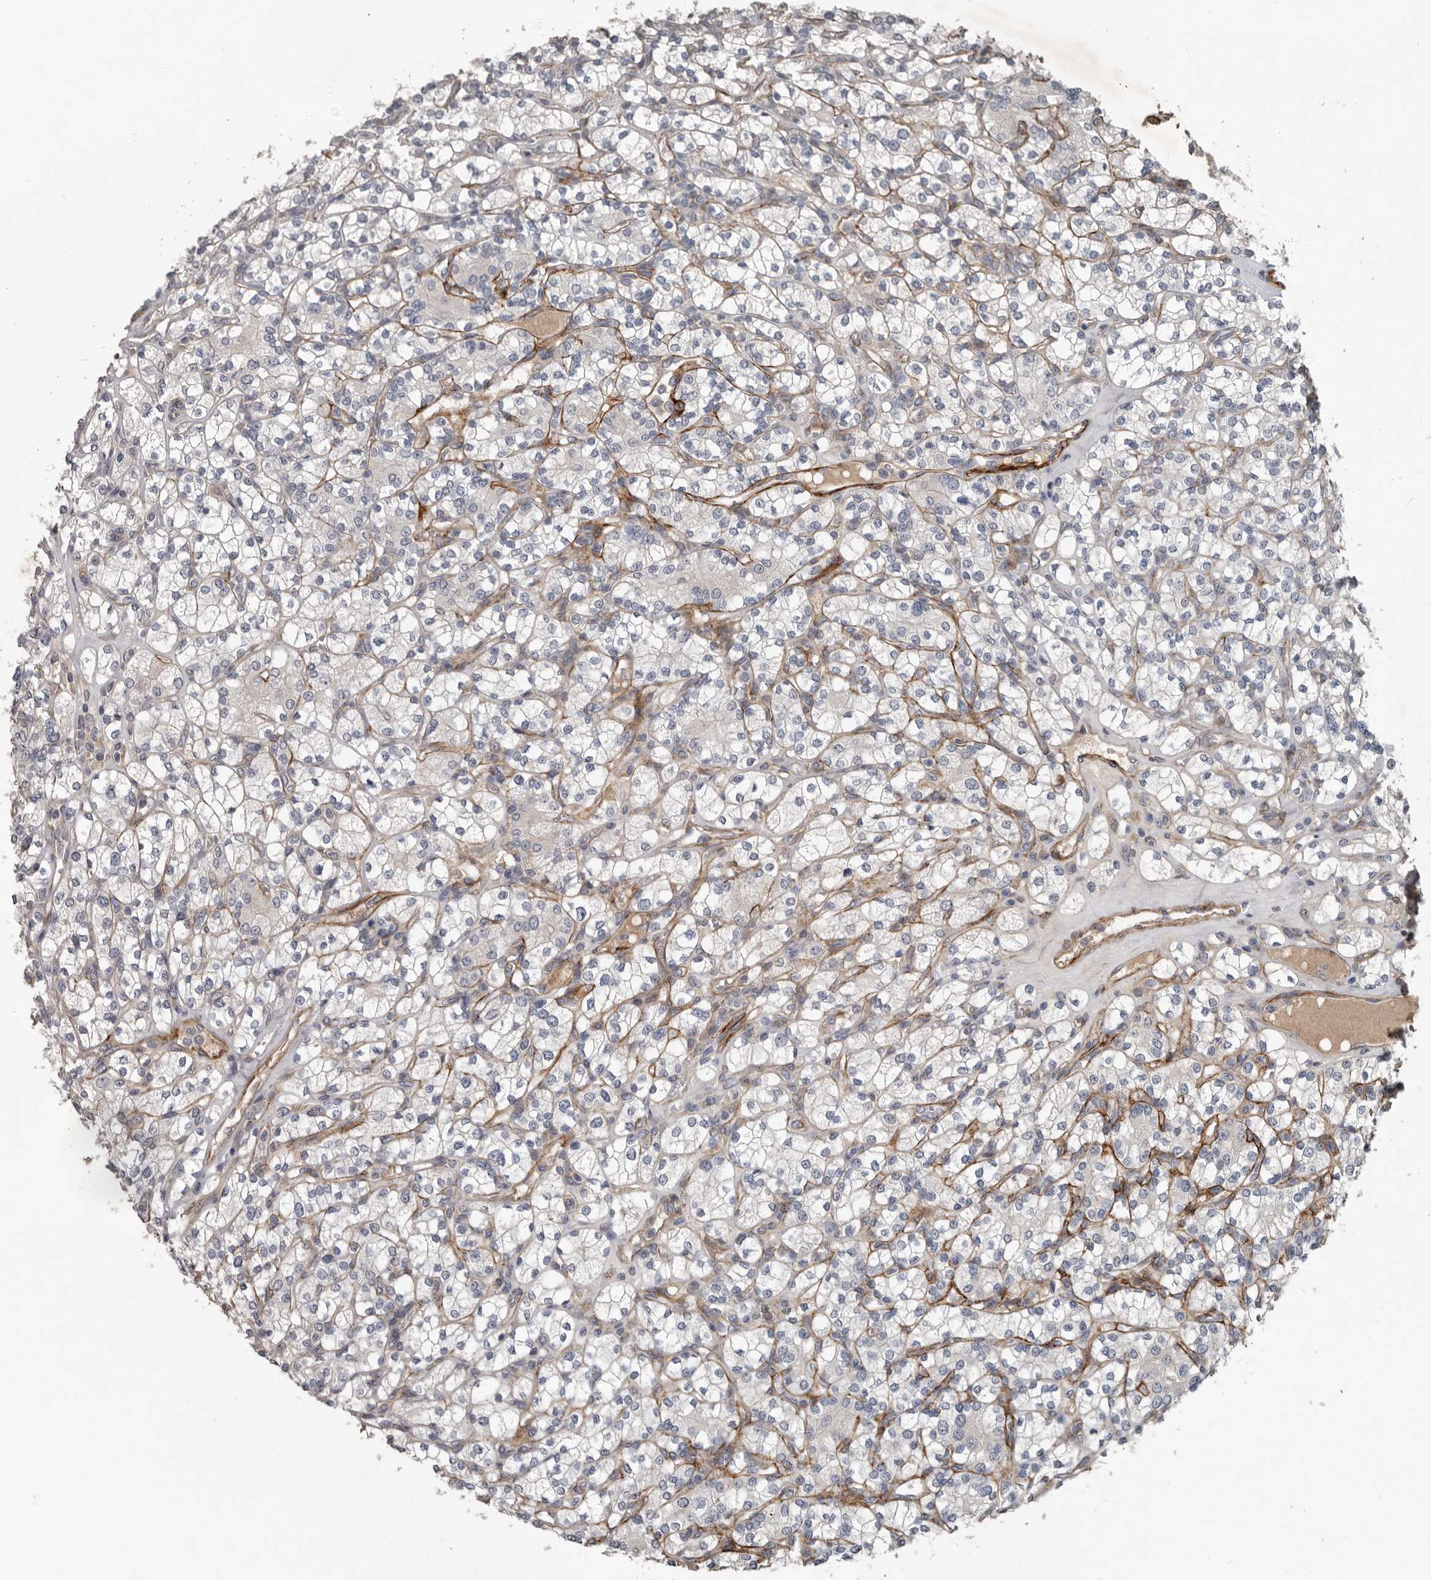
{"staining": {"intensity": "negative", "quantity": "none", "location": "none"}, "tissue": "renal cancer", "cell_type": "Tumor cells", "image_type": "cancer", "snomed": [{"axis": "morphology", "description": "Adenocarcinoma, NOS"}, {"axis": "topography", "description": "Kidney"}], "caption": "Tumor cells show no significant staining in renal cancer (adenocarcinoma).", "gene": "C1orf216", "patient": {"sex": "male", "age": 77}}